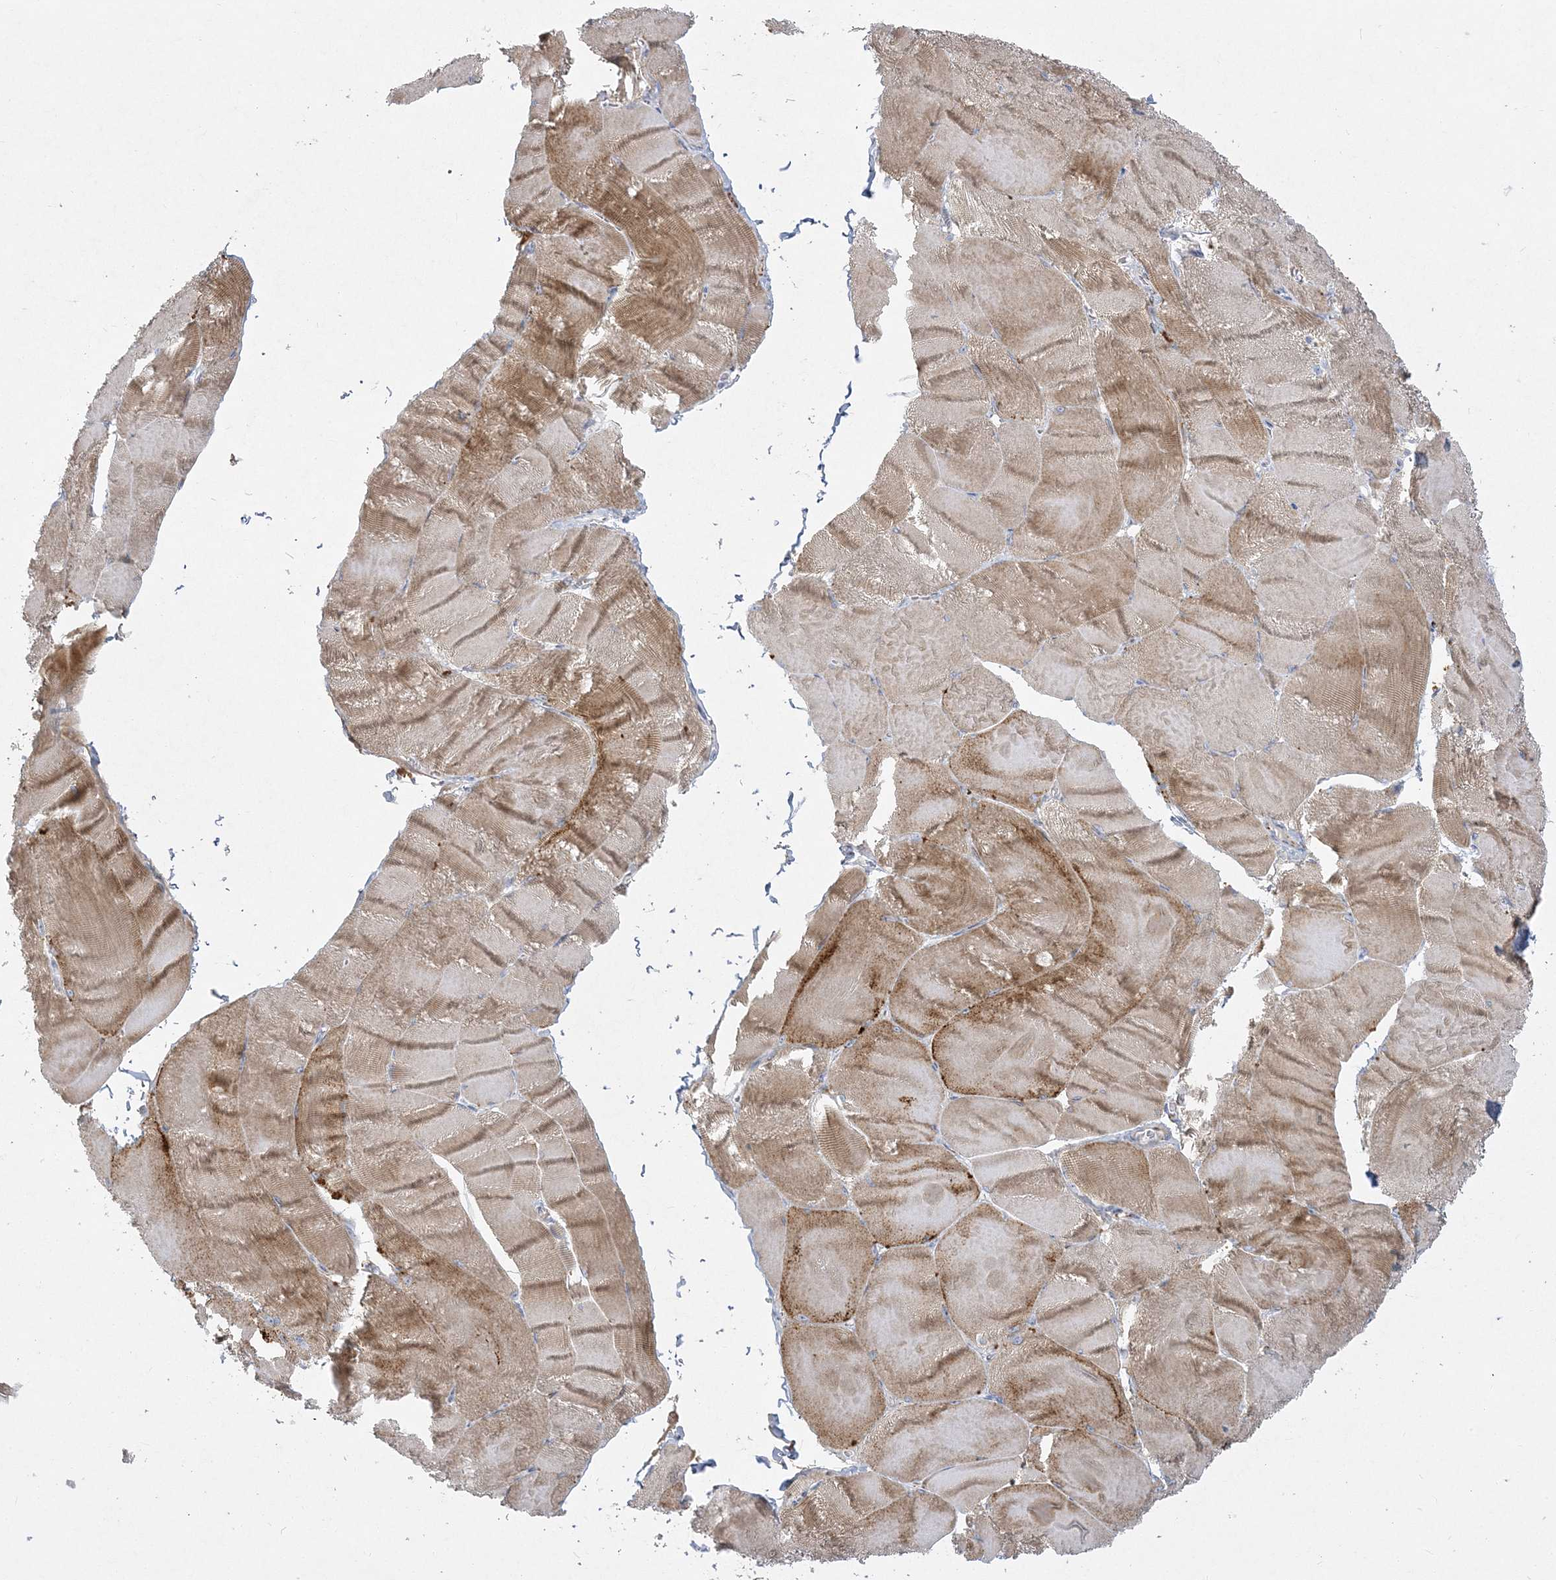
{"staining": {"intensity": "moderate", "quantity": ">75%", "location": "cytoplasmic/membranous"}, "tissue": "skeletal muscle", "cell_type": "Myocytes", "image_type": "normal", "snomed": [{"axis": "morphology", "description": "Normal tissue, NOS"}, {"axis": "morphology", "description": "Basal cell carcinoma"}, {"axis": "topography", "description": "Skeletal muscle"}], "caption": "Skeletal muscle stained with DAB immunohistochemistry (IHC) exhibits medium levels of moderate cytoplasmic/membranous positivity in about >75% of myocytes.", "gene": "GPAT2", "patient": {"sex": "female", "age": 64}}